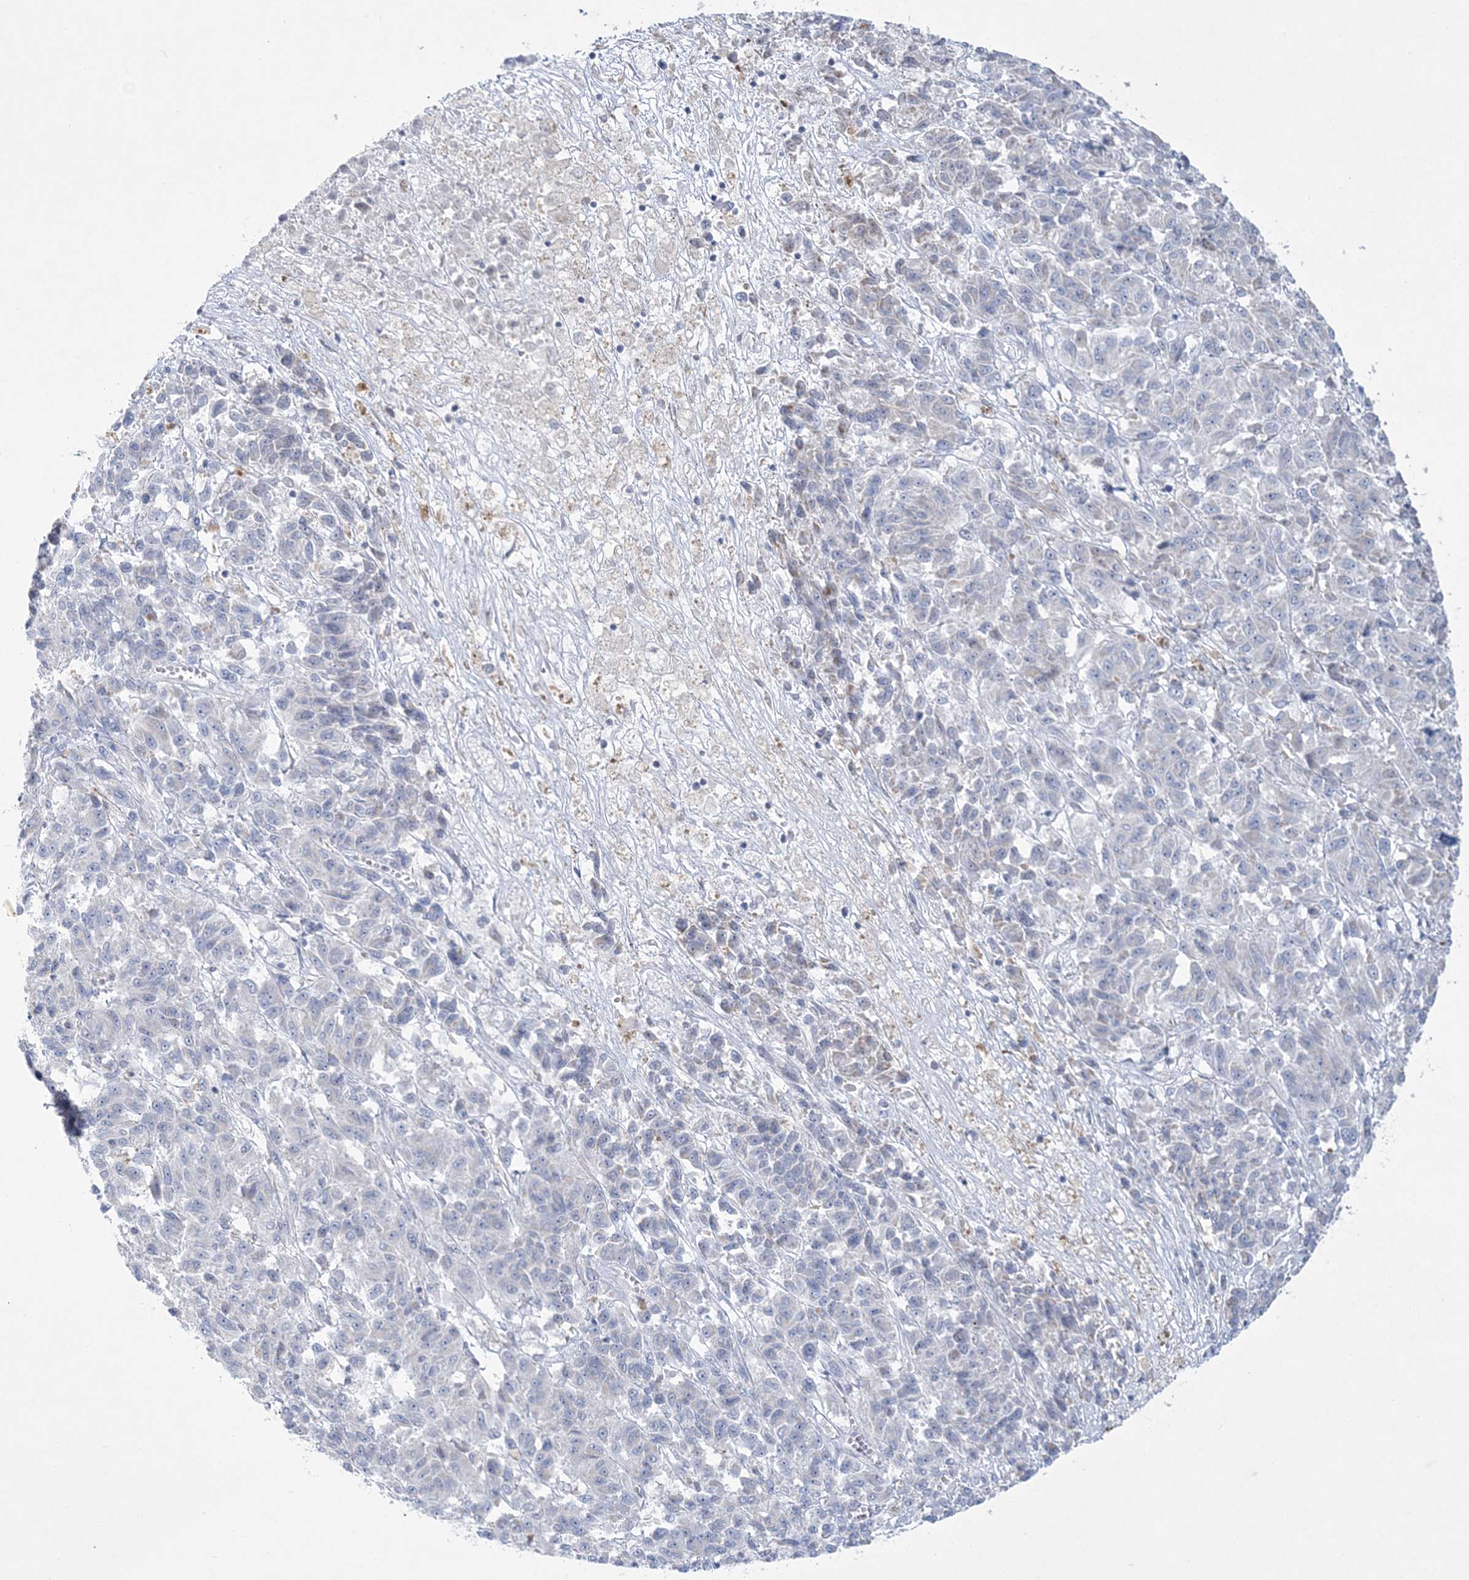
{"staining": {"intensity": "negative", "quantity": "none", "location": "none"}, "tissue": "melanoma", "cell_type": "Tumor cells", "image_type": "cancer", "snomed": [{"axis": "morphology", "description": "Malignant melanoma, Metastatic site"}, {"axis": "topography", "description": "Lung"}], "caption": "Tumor cells are negative for protein expression in human malignant melanoma (metastatic site).", "gene": "TBC1D7", "patient": {"sex": "male", "age": 64}}